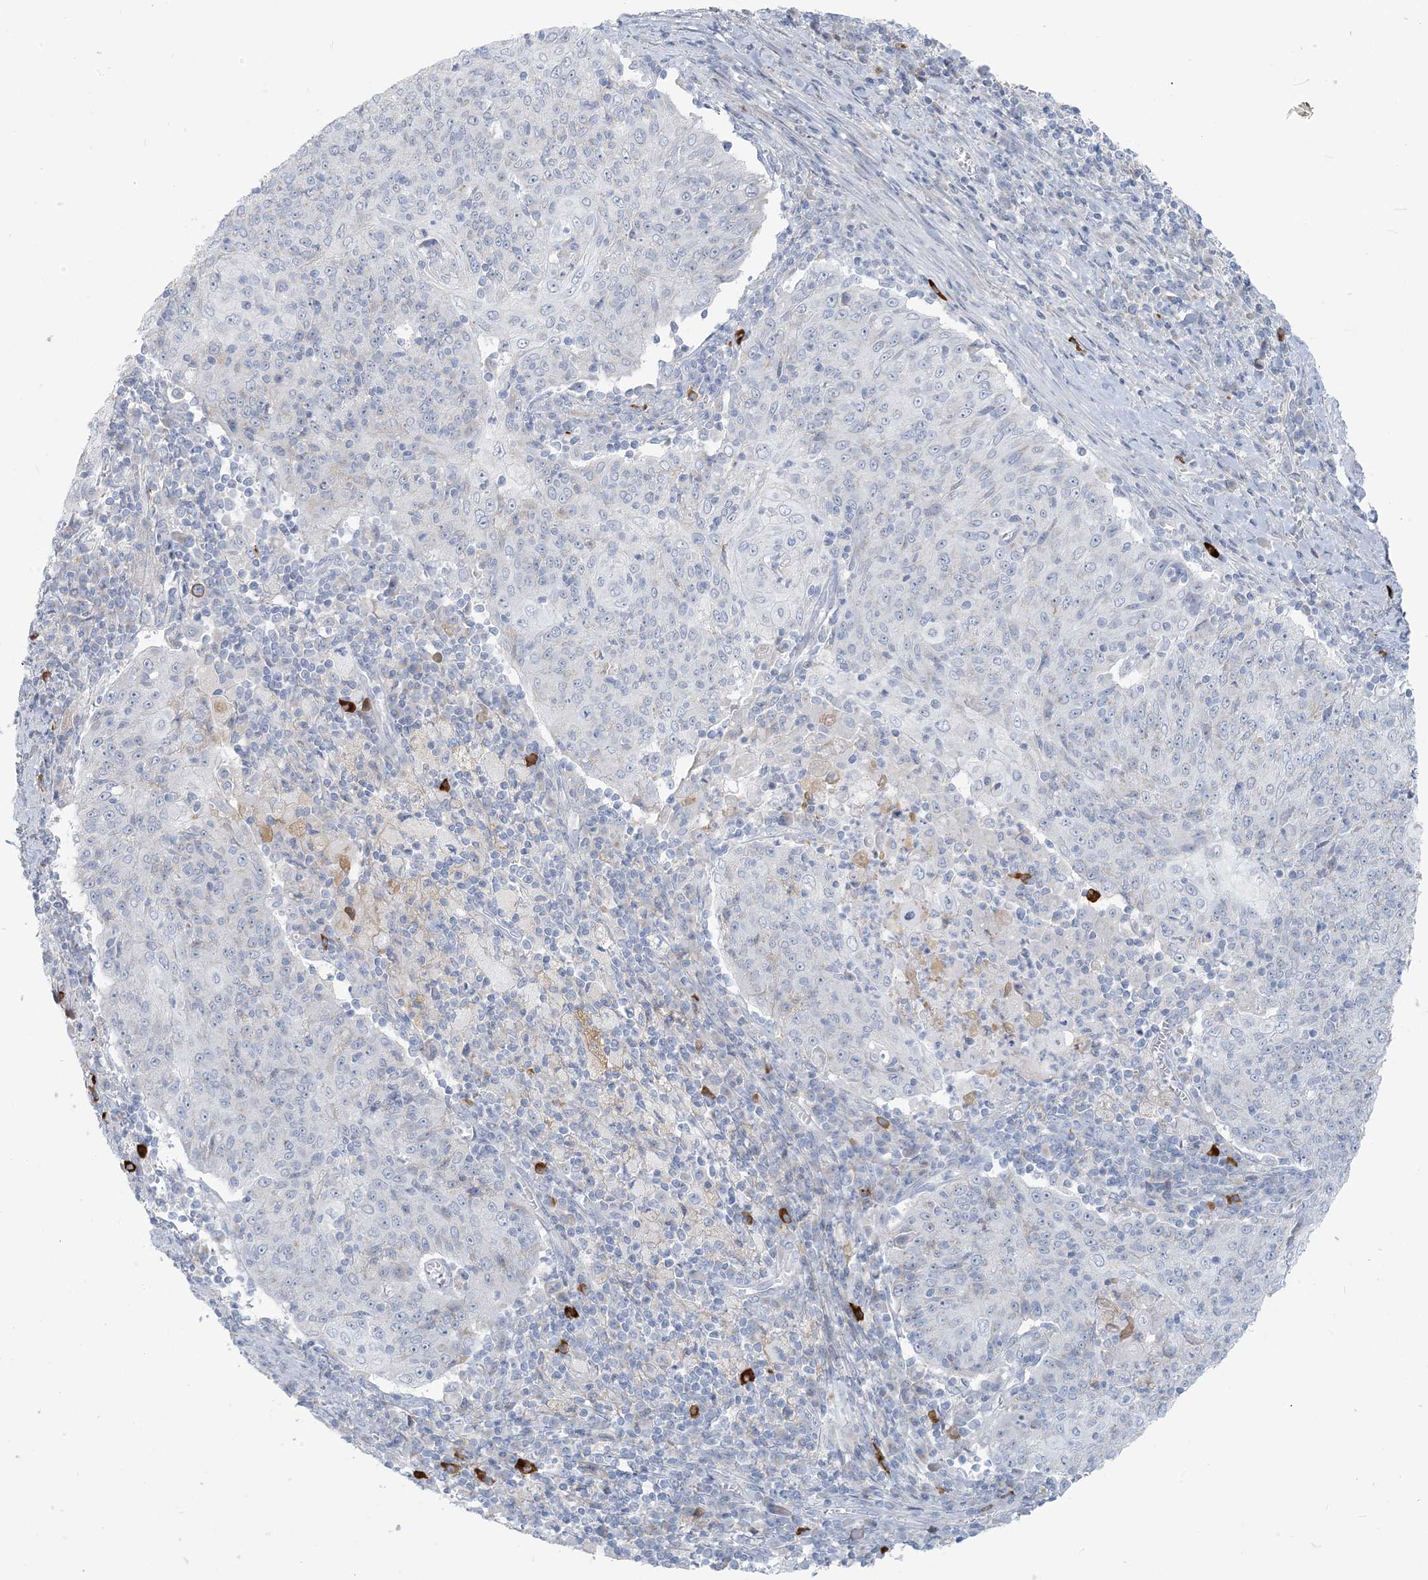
{"staining": {"intensity": "negative", "quantity": "none", "location": "none"}, "tissue": "cervical cancer", "cell_type": "Tumor cells", "image_type": "cancer", "snomed": [{"axis": "morphology", "description": "Squamous cell carcinoma, NOS"}, {"axis": "topography", "description": "Cervix"}], "caption": "Immunohistochemical staining of cervical cancer reveals no significant positivity in tumor cells.", "gene": "SCML1", "patient": {"sex": "female", "age": 48}}